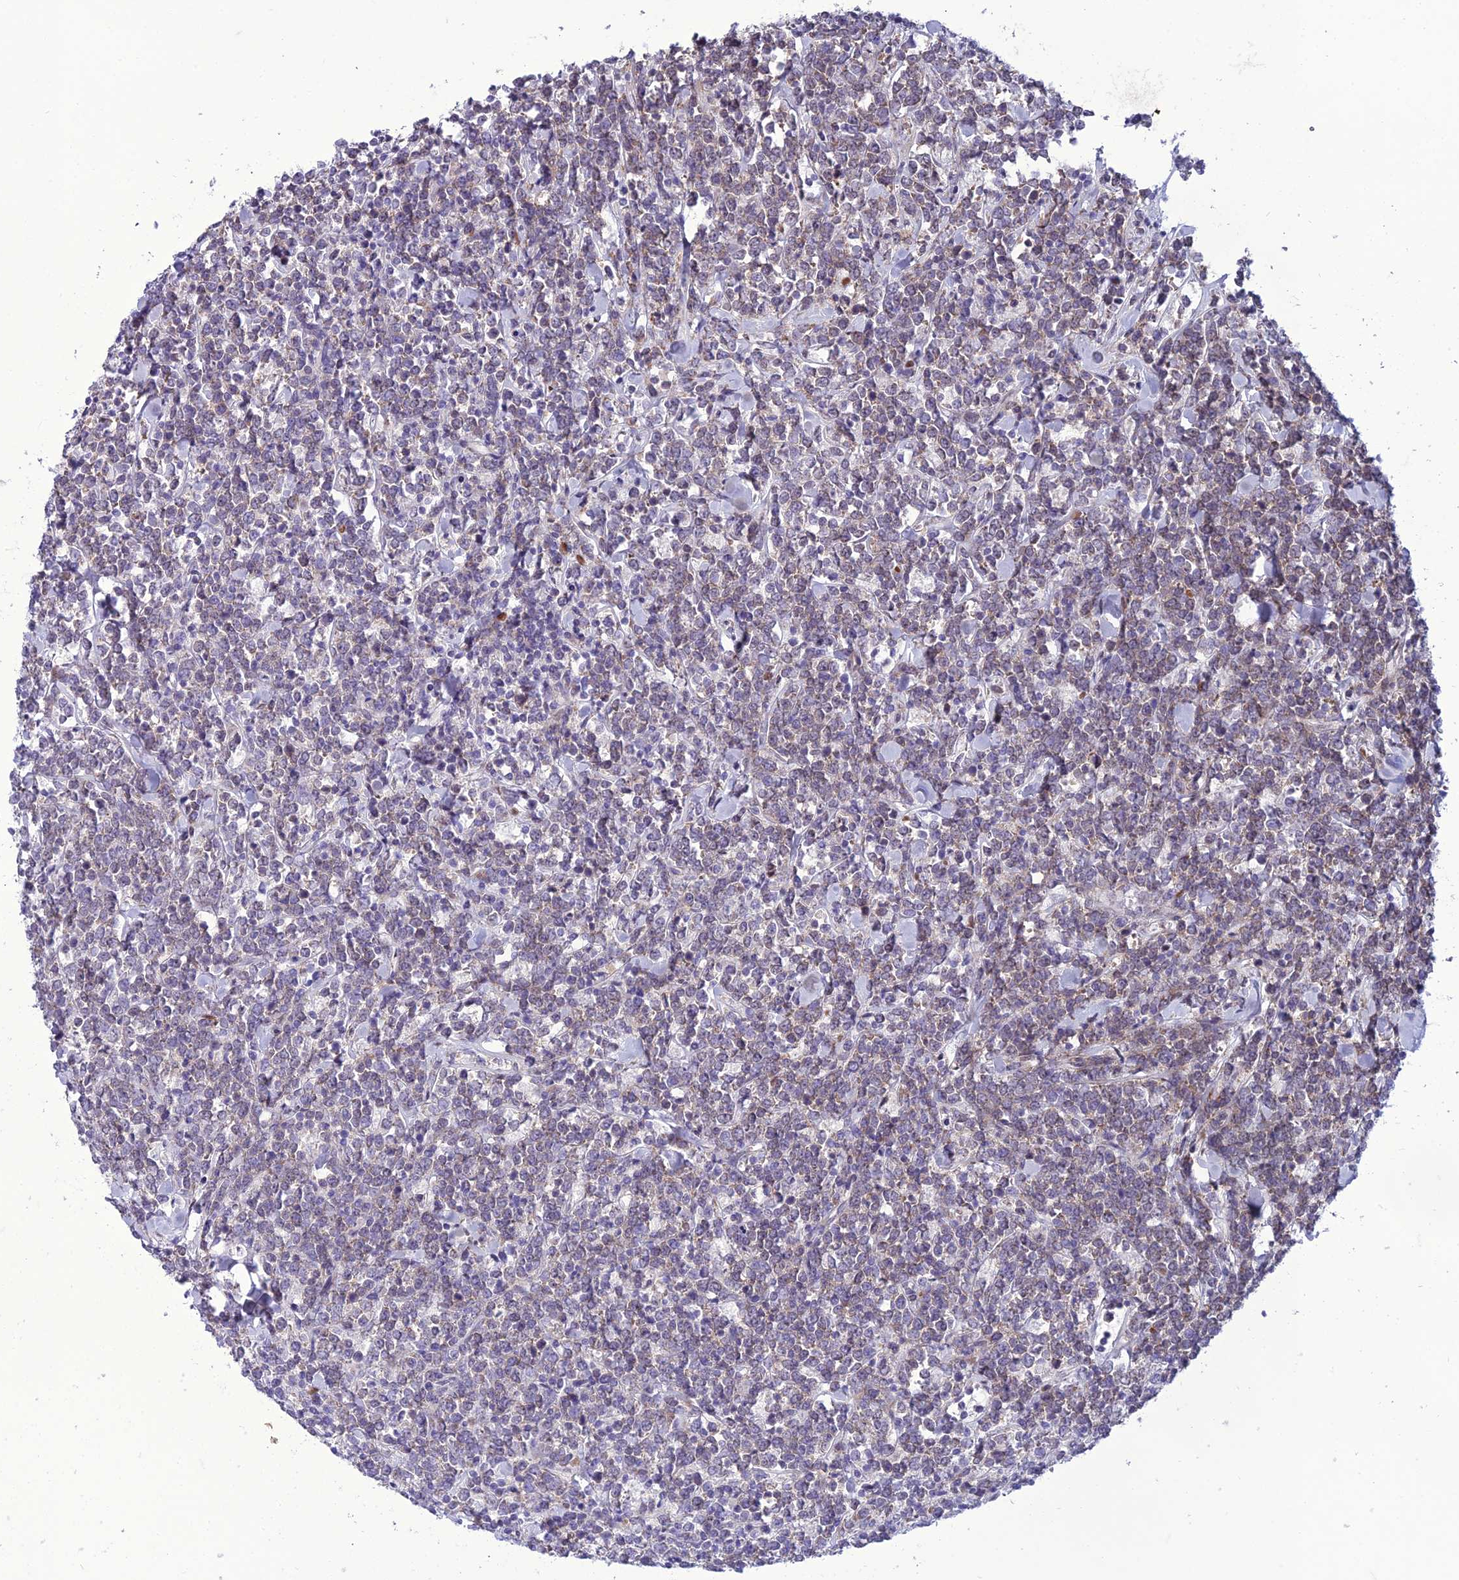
{"staining": {"intensity": "moderate", "quantity": "25%-75%", "location": "cytoplasmic/membranous"}, "tissue": "lymphoma", "cell_type": "Tumor cells", "image_type": "cancer", "snomed": [{"axis": "morphology", "description": "Malignant lymphoma, non-Hodgkin's type, High grade"}, {"axis": "topography", "description": "Small intestine"}], "caption": "High-power microscopy captured an IHC histopathology image of malignant lymphoma, non-Hodgkin's type (high-grade), revealing moderate cytoplasmic/membranous positivity in about 25%-75% of tumor cells.", "gene": "GAB4", "patient": {"sex": "male", "age": 8}}